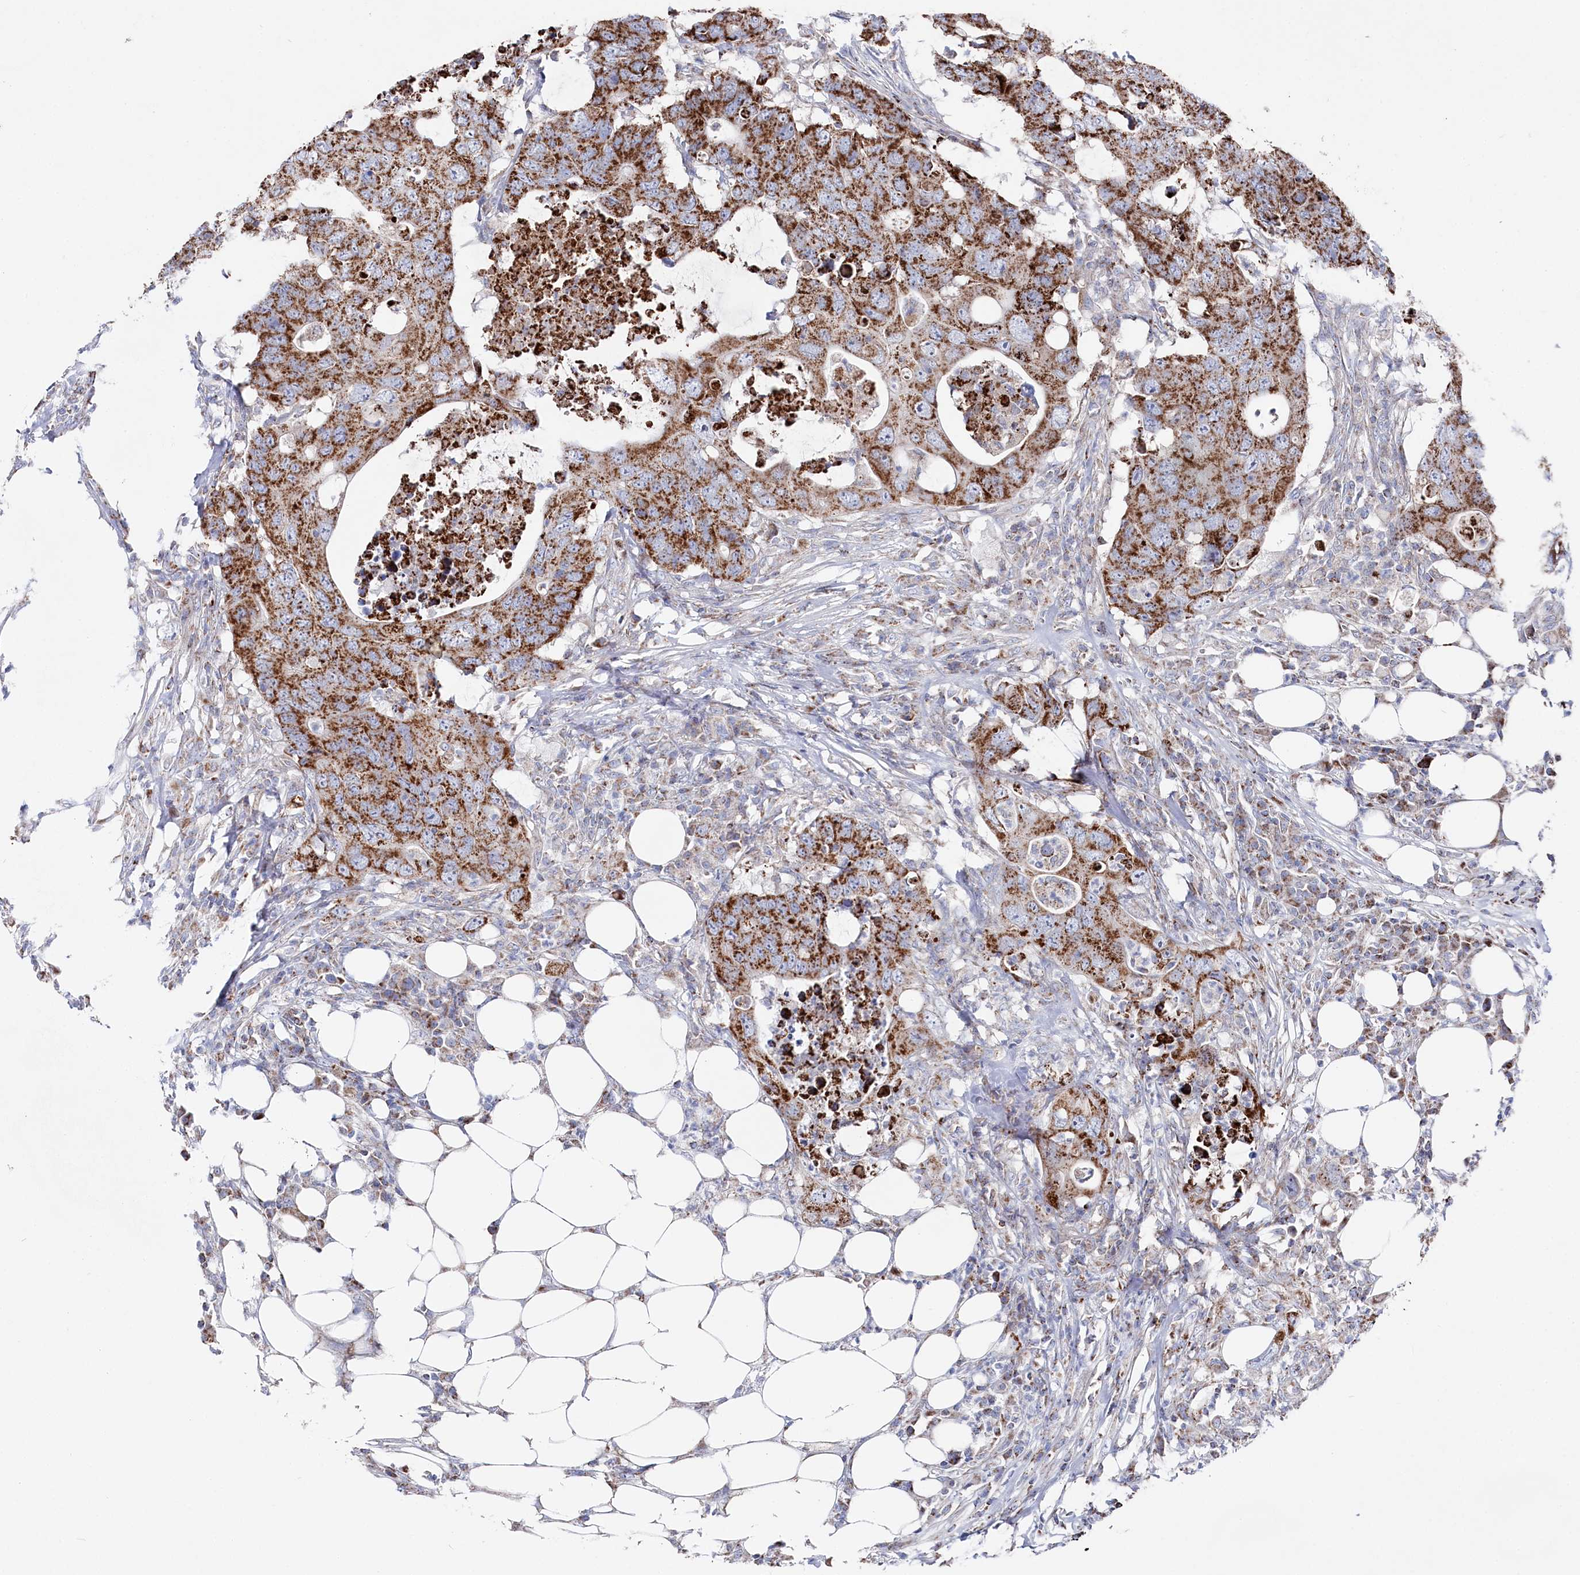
{"staining": {"intensity": "strong", "quantity": ">75%", "location": "cytoplasmic/membranous"}, "tissue": "colorectal cancer", "cell_type": "Tumor cells", "image_type": "cancer", "snomed": [{"axis": "morphology", "description": "Adenocarcinoma, NOS"}, {"axis": "topography", "description": "Colon"}], "caption": "IHC (DAB (3,3'-diaminobenzidine)) staining of human colorectal adenocarcinoma exhibits strong cytoplasmic/membranous protein expression in about >75% of tumor cells. Nuclei are stained in blue.", "gene": "GLS2", "patient": {"sex": "male", "age": 71}}